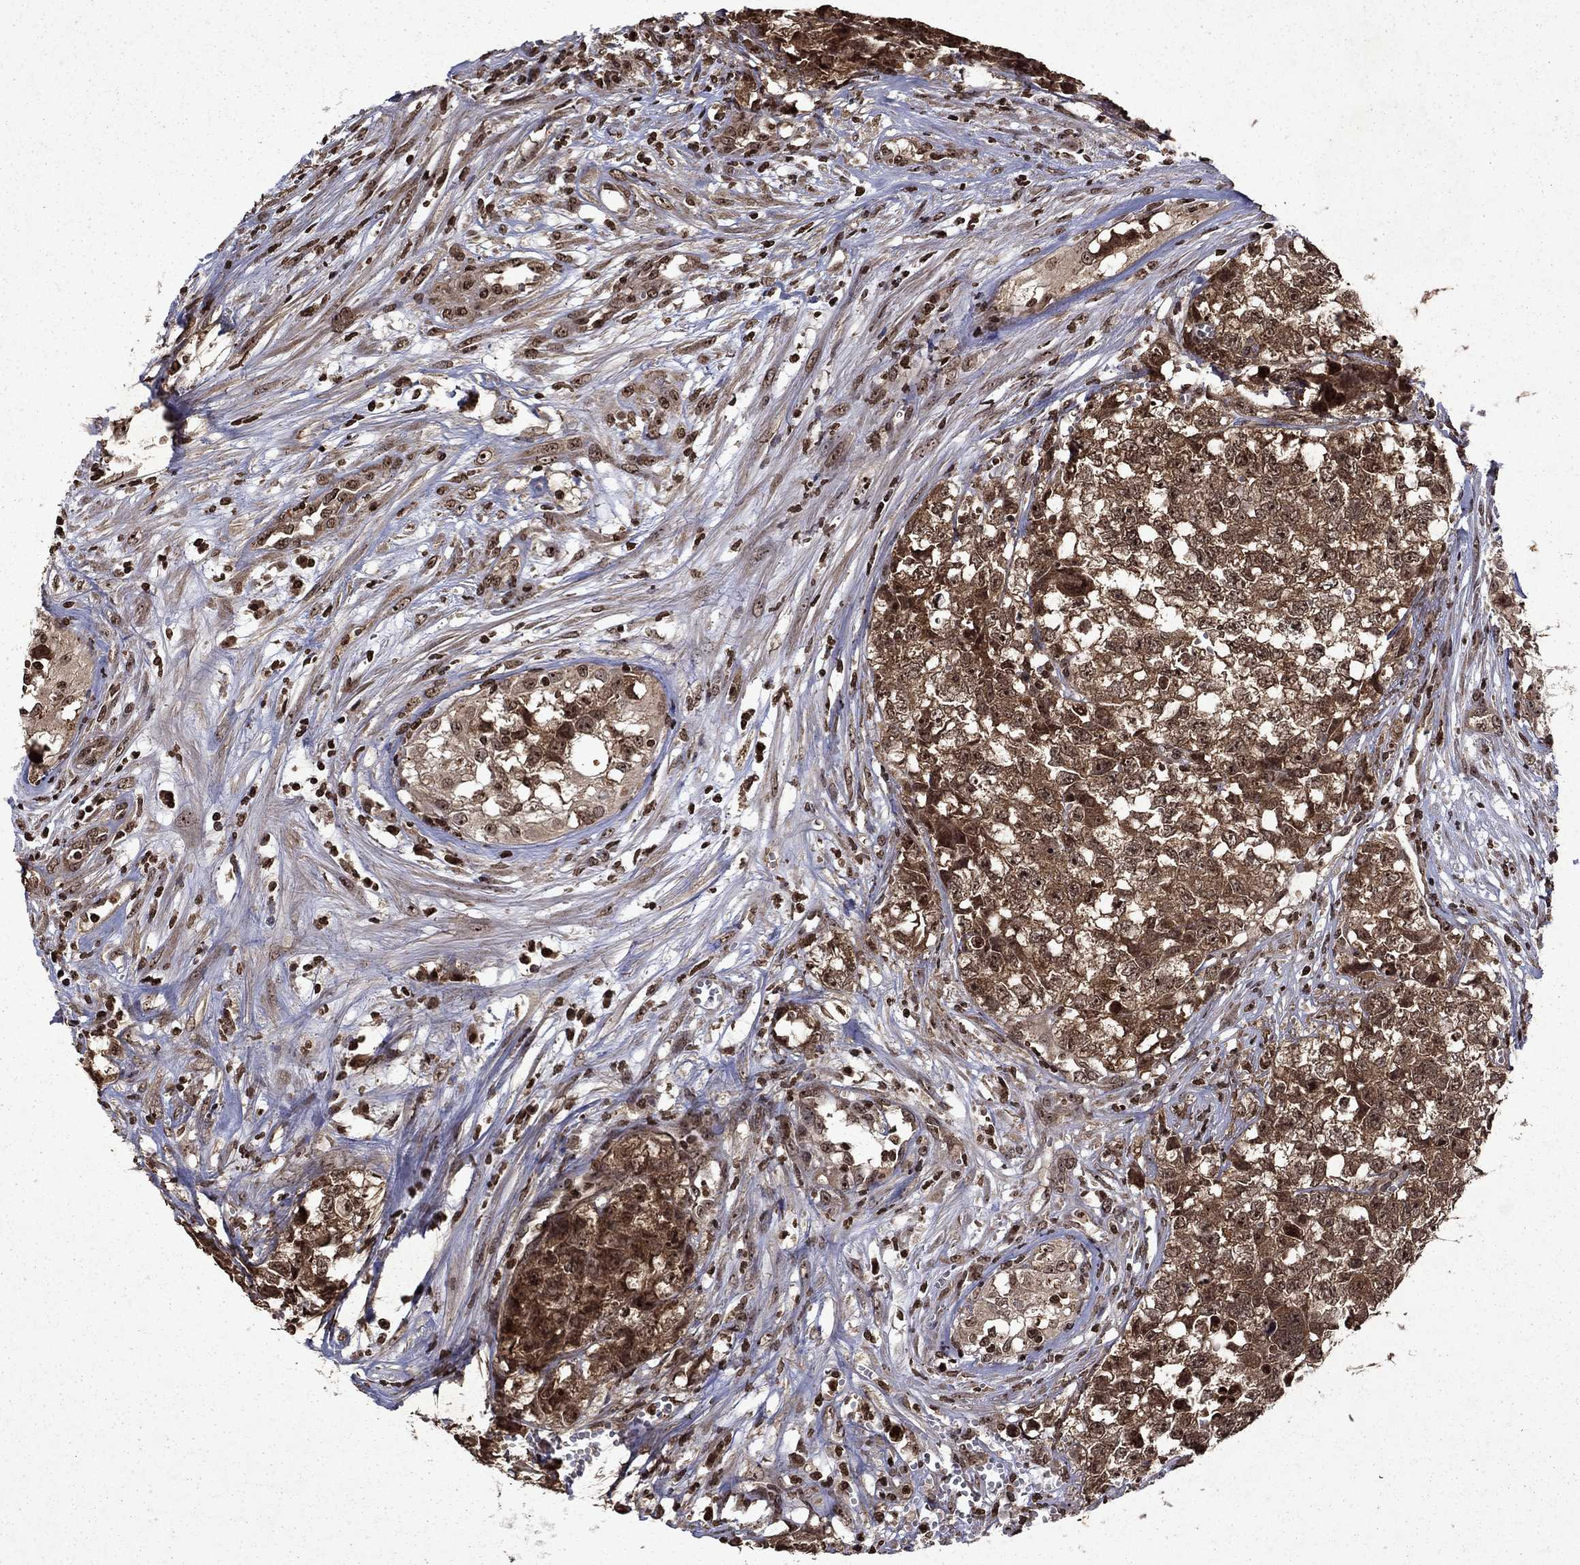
{"staining": {"intensity": "moderate", "quantity": ">75%", "location": "cytoplasmic/membranous,nuclear"}, "tissue": "testis cancer", "cell_type": "Tumor cells", "image_type": "cancer", "snomed": [{"axis": "morphology", "description": "Seminoma, NOS"}, {"axis": "morphology", "description": "Carcinoma, Embryonal, NOS"}, {"axis": "topography", "description": "Testis"}], "caption": "Immunohistochemistry (IHC) (DAB (3,3'-diaminobenzidine)) staining of human testis cancer (seminoma) demonstrates moderate cytoplasmic/membranous and nuclear protein expression in approximately >75% of tumor cells. The staining was performed using DAB (3,3'-diaminobenzidine), with brown indicating positive protein expression. Nuclei are stained blue with hematoxylin.", "gene": "PIN4", "patient": {"sex": "male", "age": 22}}